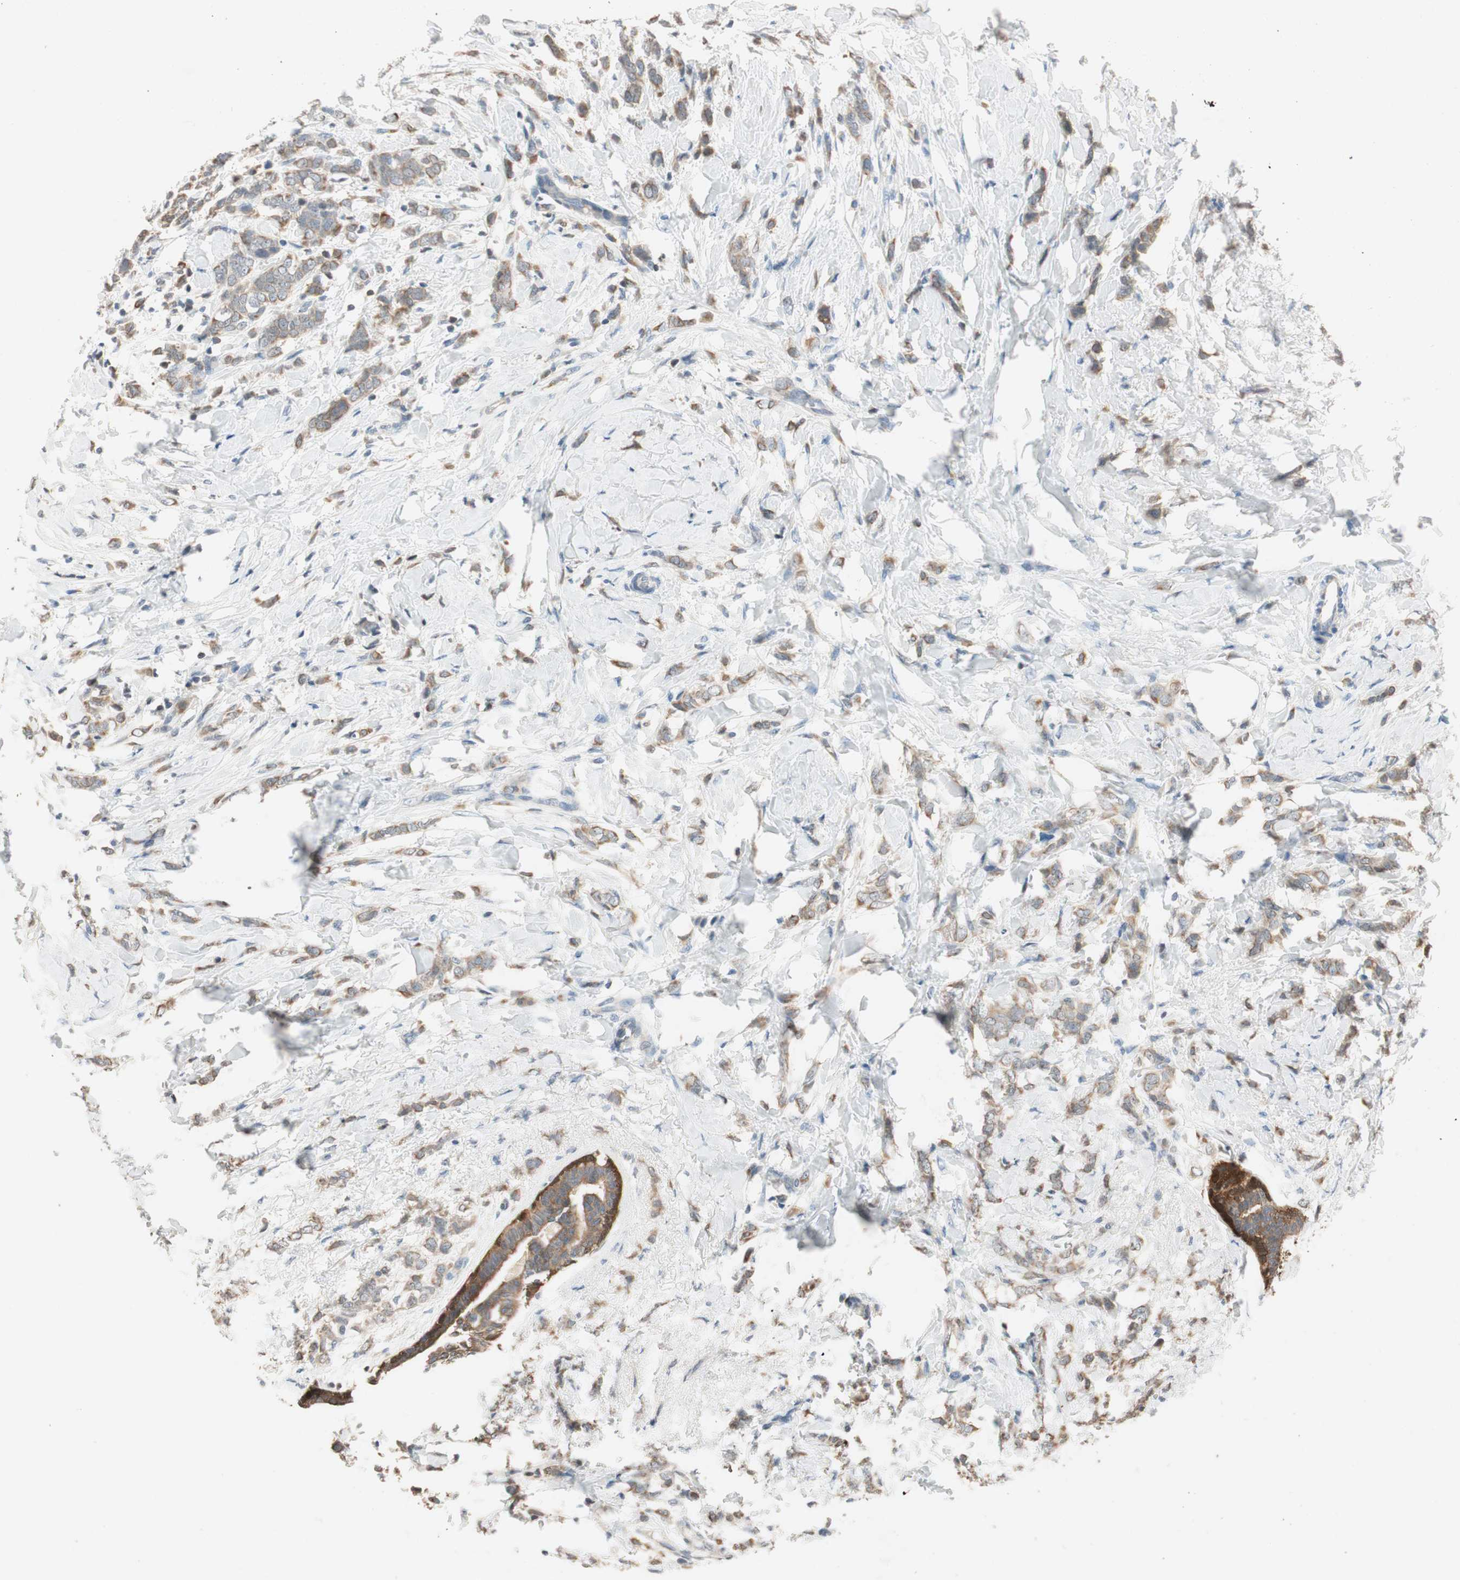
{"staining": {"intensity": "weak", "quantity": ">75%", "location": "cytoplasmic/membranous"}, "tissue": "breast cancer", "cell_type": "Tumor cells", "image_type": "cancer", "snomed": [{"axis": "morphology", "description": "Lobular carcinoma, in situ"}, {"axis": "morphology", "description": "Lobular carcinoma"}, {"axis": "topography", "description": "Breast"}], "caption": "Approximately >75% of tumor cells in human lobular carcinoma (breast) exhibit weak cytoplasmic/membranous protein expression as visualized by brown immunohistochemical staining.", "gene": "SERPINB5", "patient": {"sex": "female", "age": 41}}